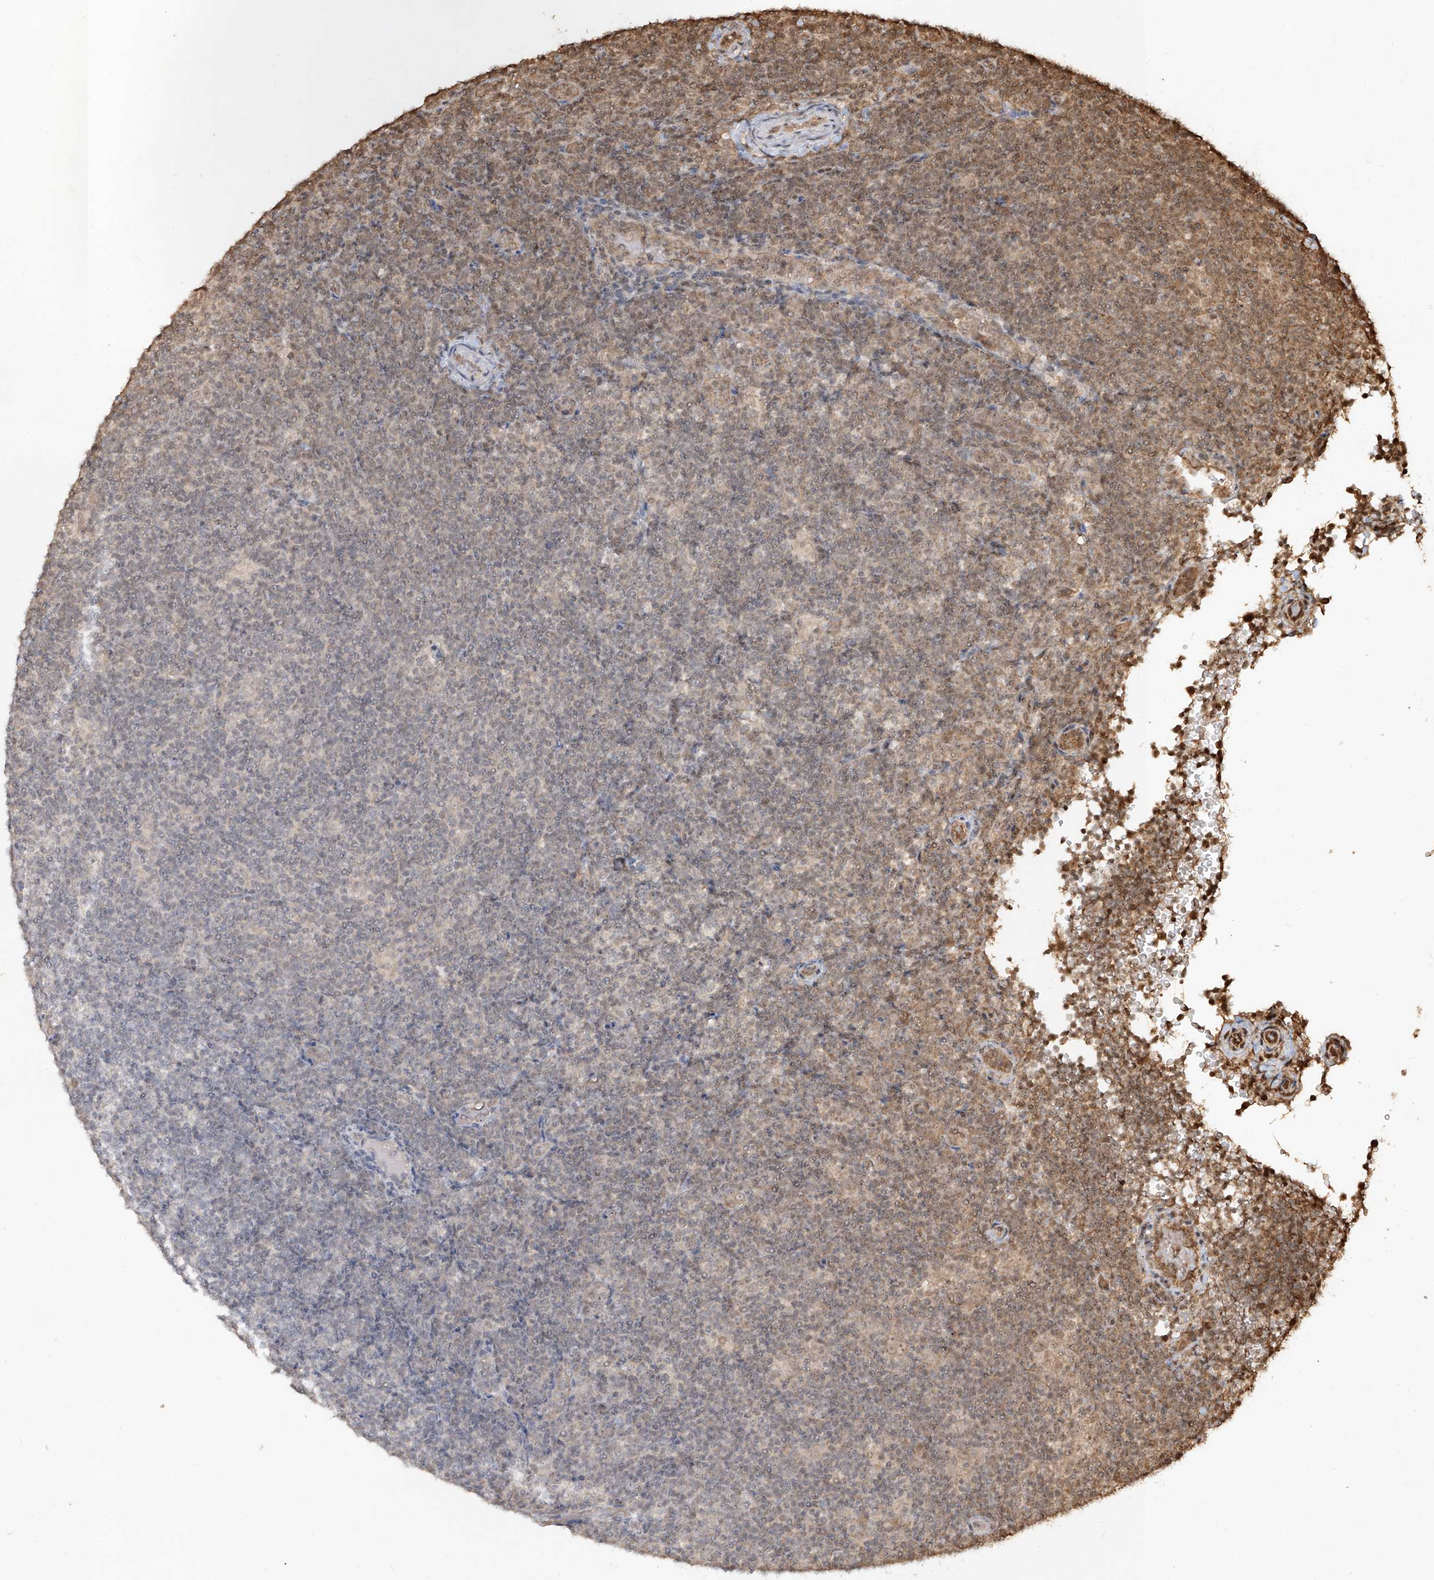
{"staining": {"intensity": "weak", "quantity": "<25%", "location": "cytoplasmic/membranous,nuclear"}, "tissue": "lymphoma", "cell_type": "Tumor cells", "image_type": "cancer", "snomed": [{"axis": "morphology", "description": "Hodgkin's disease, NOS"}, {"axis": "topography", "description": "Lymph node"}], "caption": "Tumor cells show no significant positivity in lymphoma.", "gene": "UBE2K", "patient": {"sex": "female", "age": 57}}